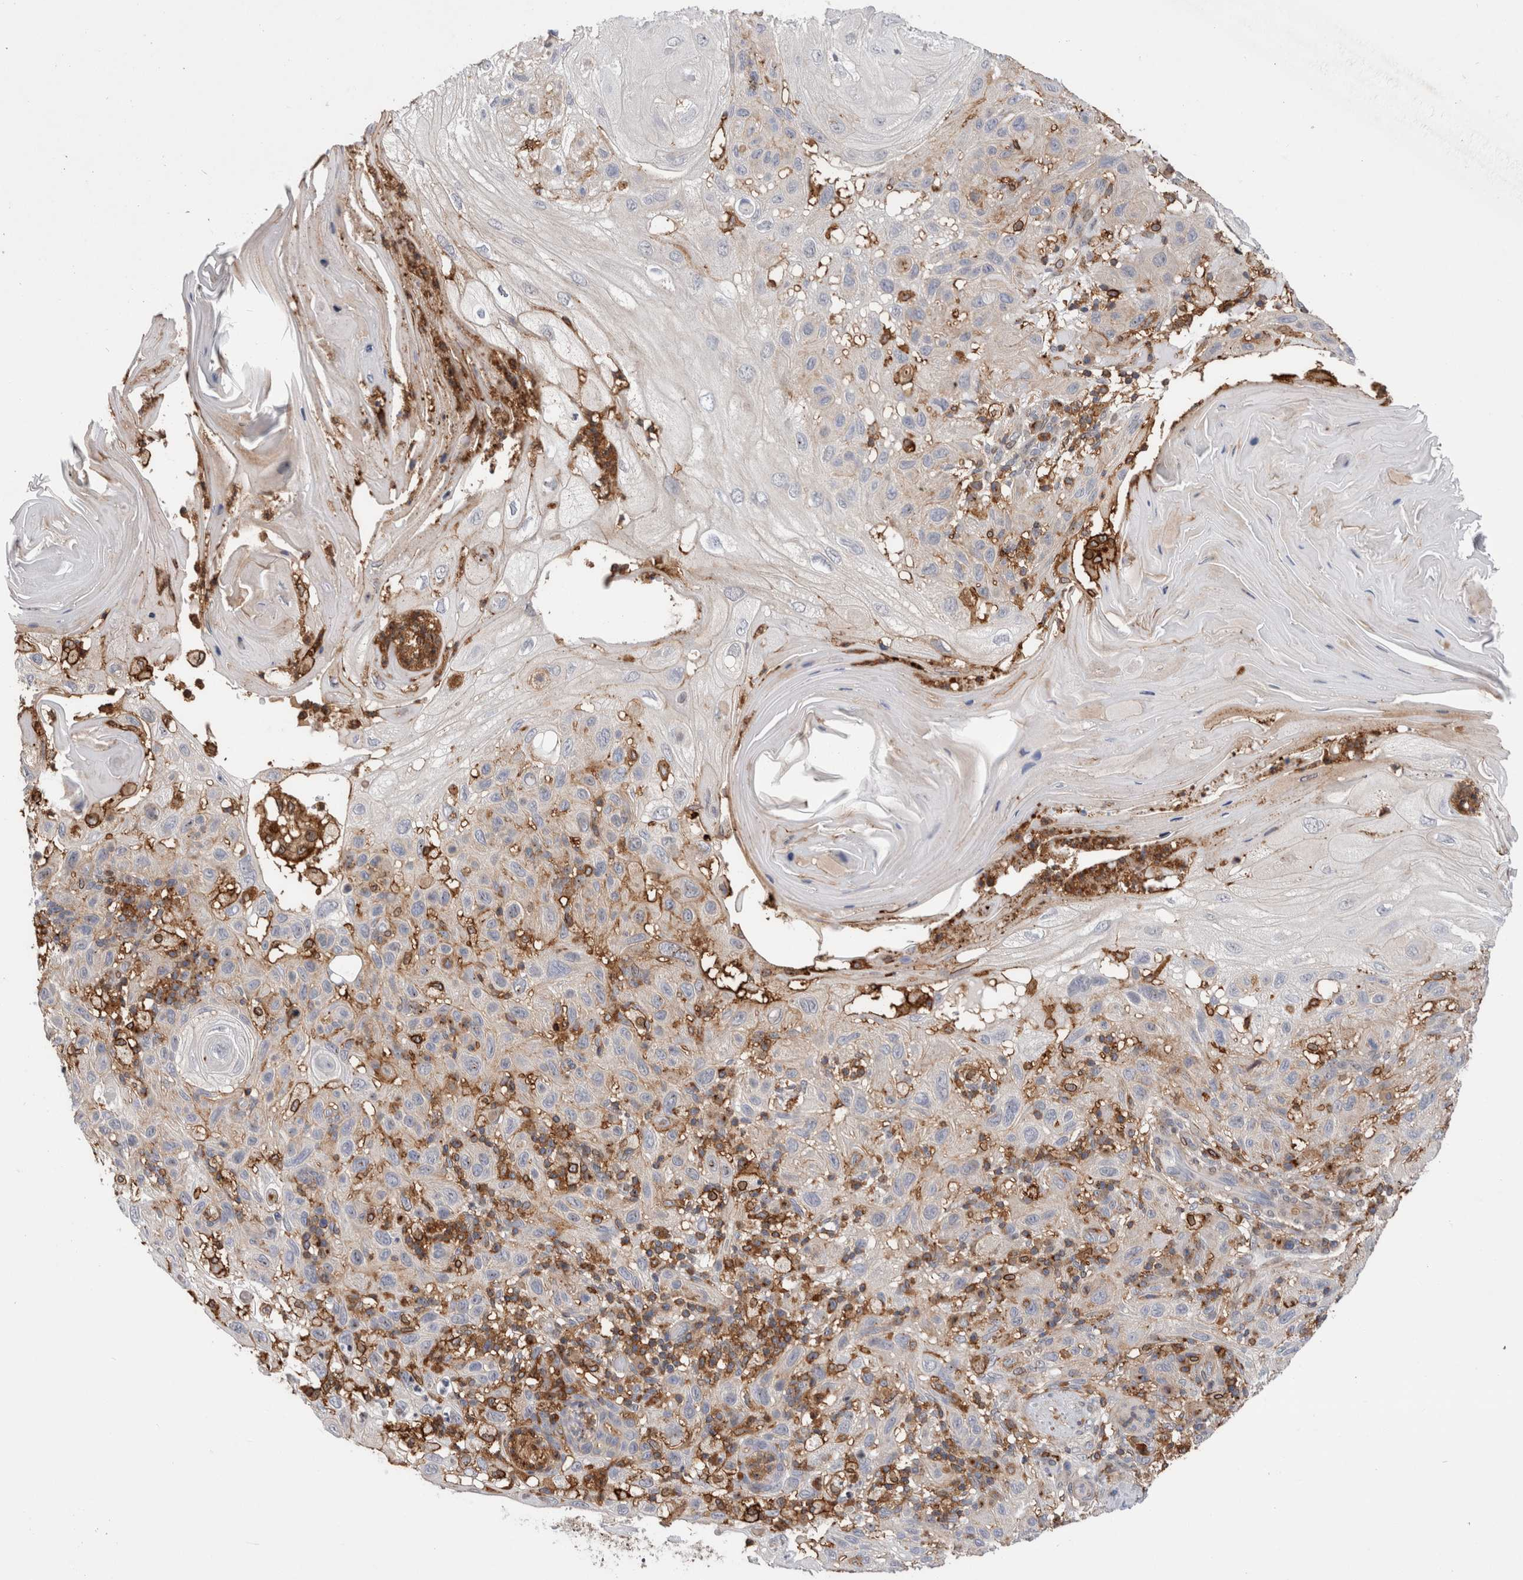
{"staining": {"intensity": "weak", "quantity": "<25%", "location": "cytoplasmic/membranous"}, "tissue": "skin cancer", "cell_type": "Tumor cells", "image_type": "cancer", "snomed": [{"axis": "morphology", "description": "Normal tissue, NOS"}, {"axis": "morphology", "description": "Squamous cell carcinoma, NOS"}, {"axis": "topography", "description": "Skin"}], "caption": "An immunohistochemistry image of skin cancer is shown. There is no staining in tumor cells of skin cancer.", "gene": "CCDC88B", "patient": {"sex": "female", "age": 96}}